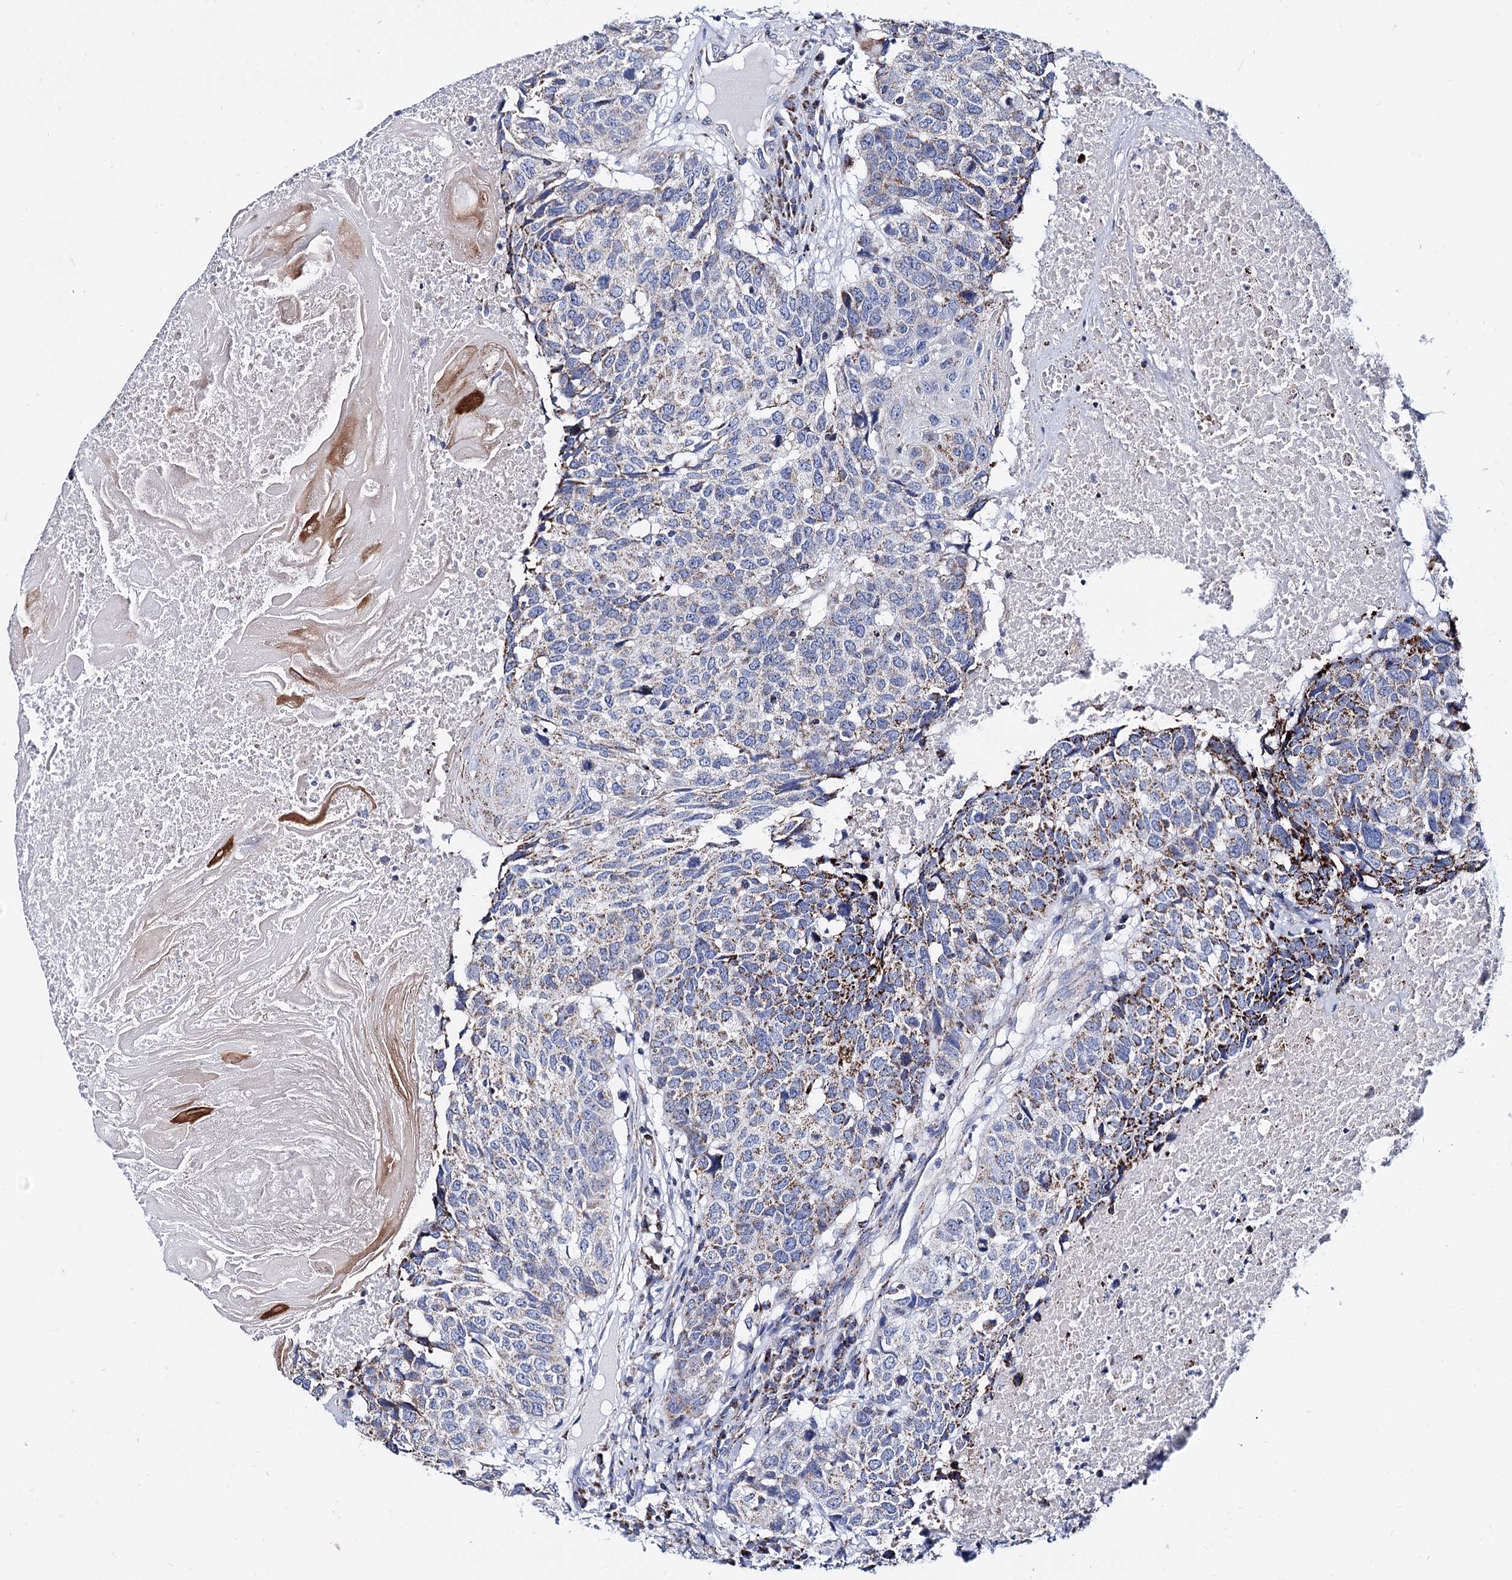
{"staining": {"intensity": "moderate", "quantity": "25%-75%", "location": "cytoplasmic/membranous"}, "tissue": "head and neck cancer", "cell_type": "Tumor cells", "image_type": "cancer", "snomed": [{"axis": "morphology", "description": "Squamous cell carcinoma, NOS"}, {"axis": "topography", "description": "Head-Neck"}], "caption": "Head and neck squamous cell carcinoma stained with a protein marker reveals moderate staining in tumor cells.", "gene": "UBASH3B", "patient": {"sex": "male", "age": 66}}